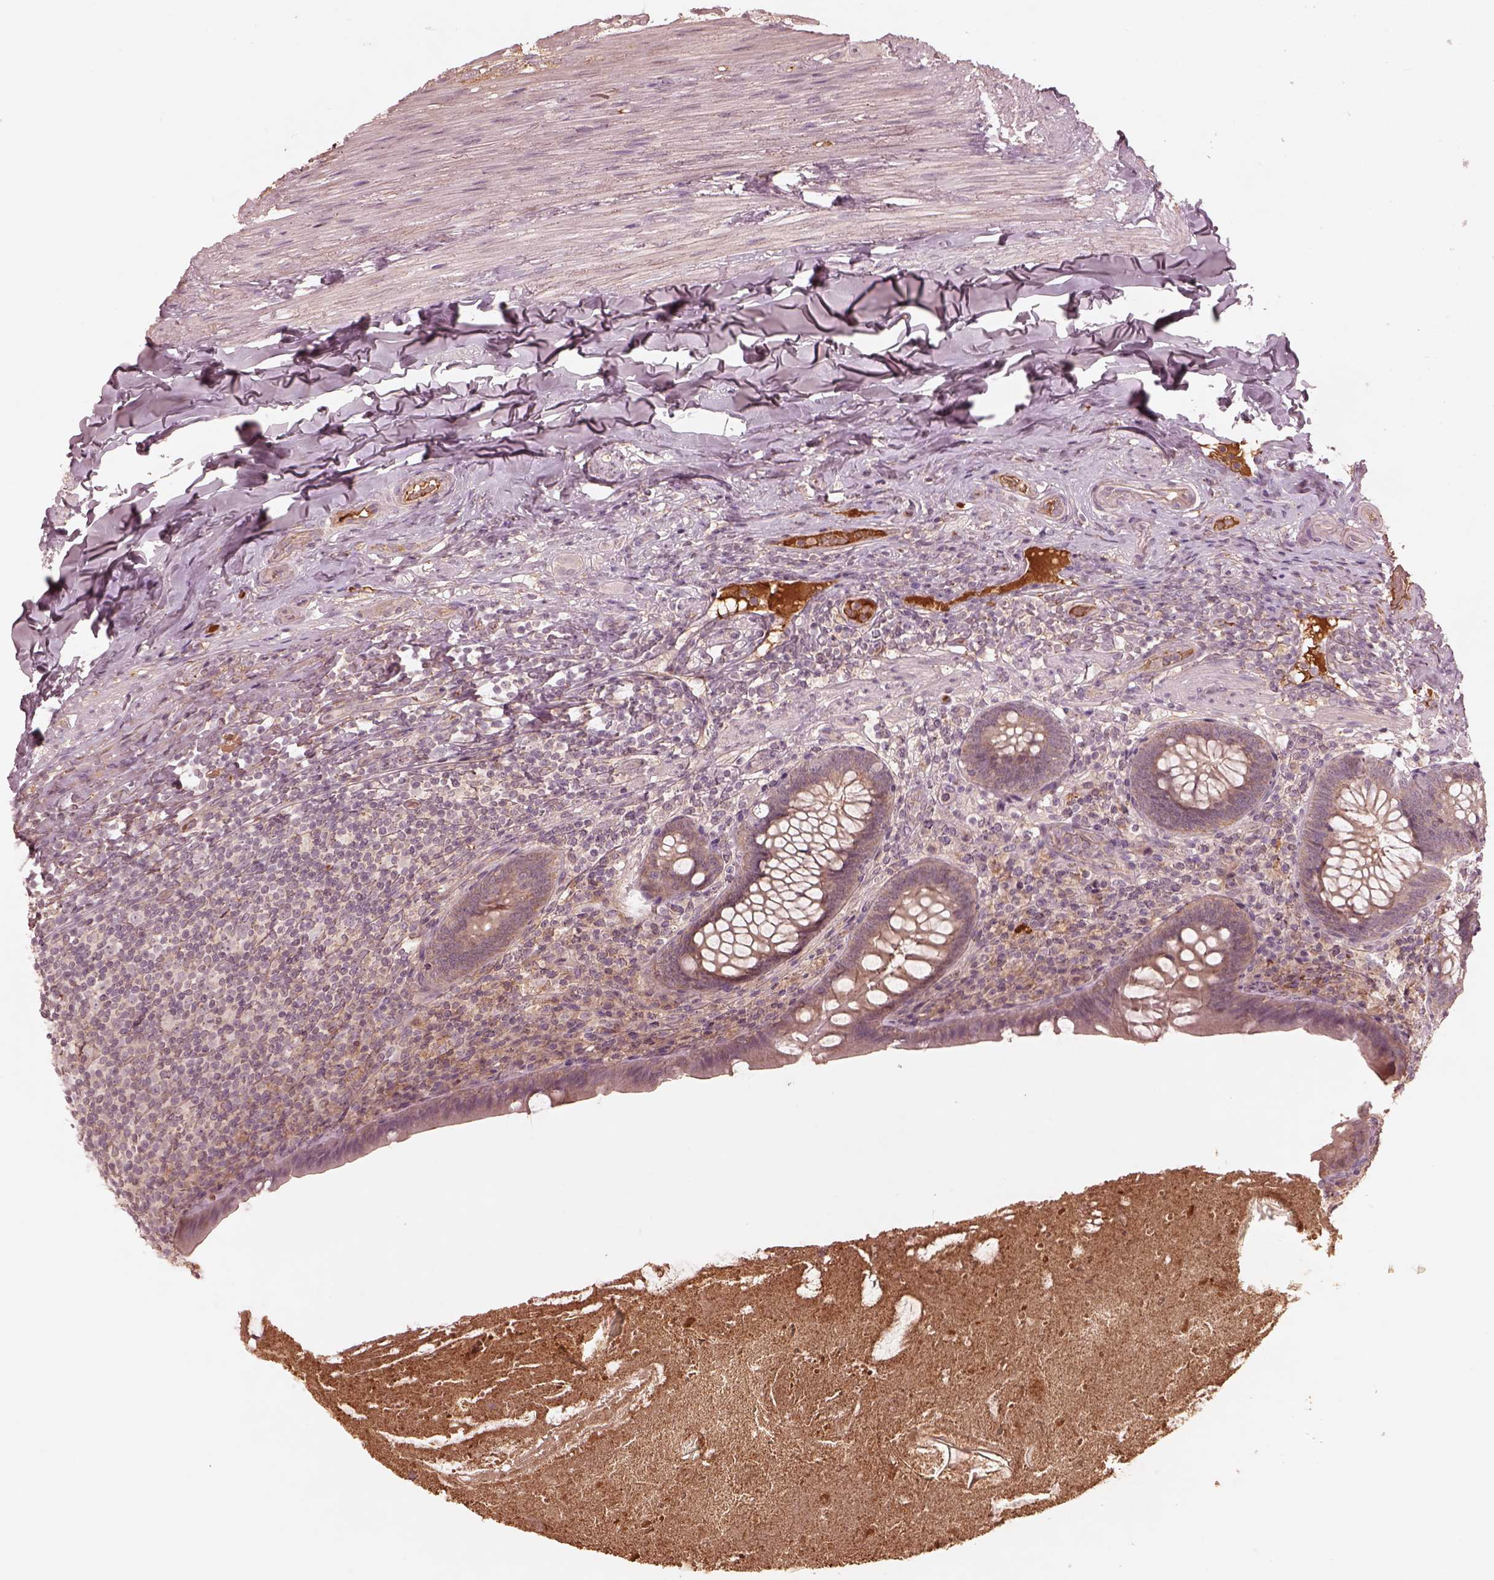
{"staining": {"intensity": "weak", "quantity": "25%-75%", "location": "cytoplasmic/membranous"}, "tissue": "appendix", "cell_type": "Glandular cells", "image_type": "normal", "snomed": [{"axis": "morphology", "description": "Normal tissue, NOS"}, {"axis": "topography", "description": "Appendix"}], "caption": "This photomicrograph demonstrates immunohistochemistry (IHC) staining of benign appendix, with low weak cytoplasmic/membranous expression in approximately 25%-75% of glandular cells.", "gene": "TF", "patient": {"sex": "male", "age": 47}}